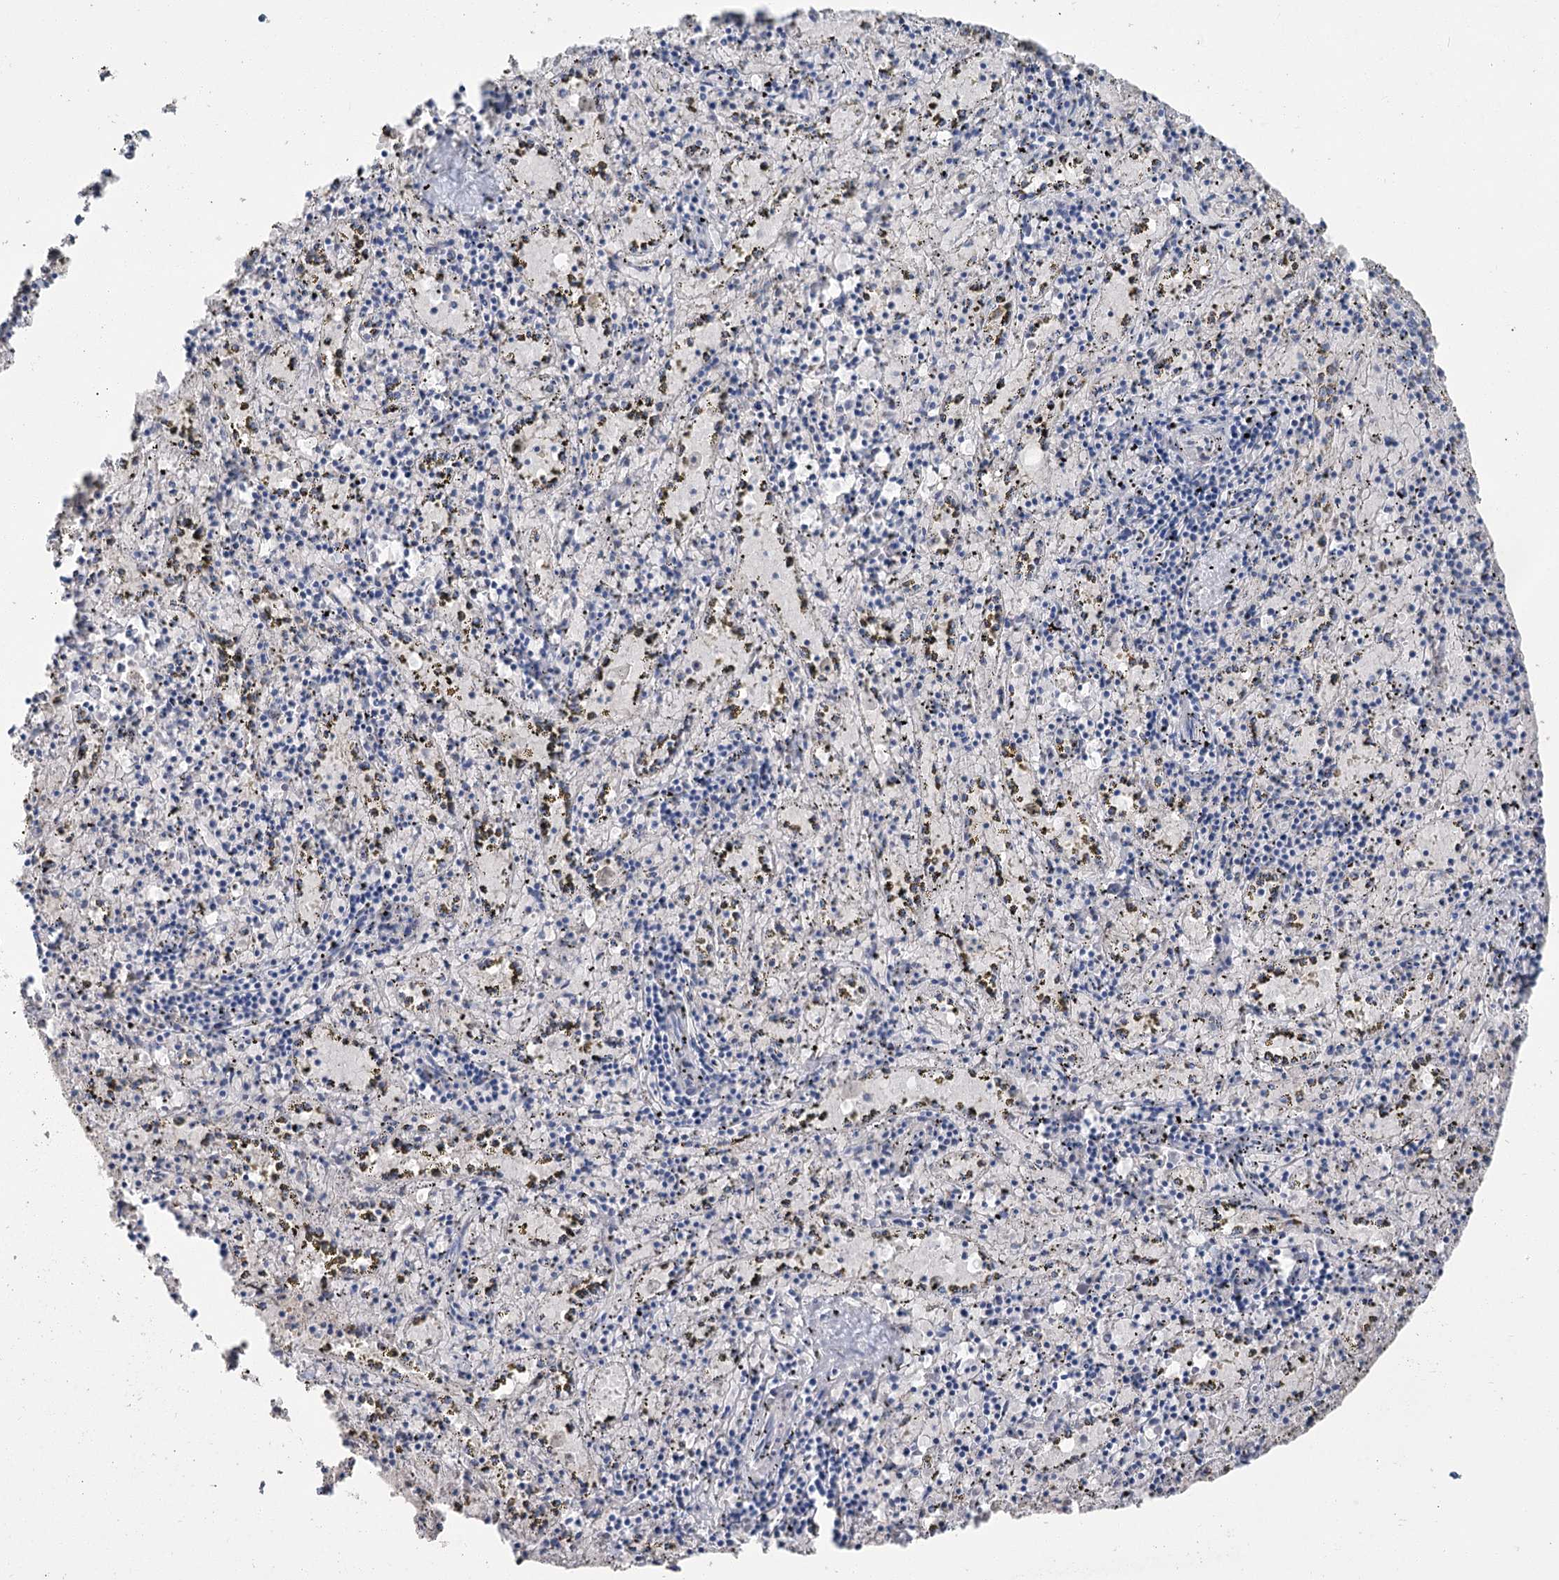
{"staining": {"intensity": "negative", "quantity": "none", "location": "none"}, "tissue": "spleen", "cell_type": "Cells in red pulp", "image_type": "normal", "snomed": [{"axis": "morphology", "description": "Normal tissue, NOS"}, {"axis": "topography", "description": "Spleen"}], "caption": "IHC of benign human spleen reveals no expression in cells in red pulp.", "gene": "SLC9A3", "patient": {"sex": "male", "age": 11}}